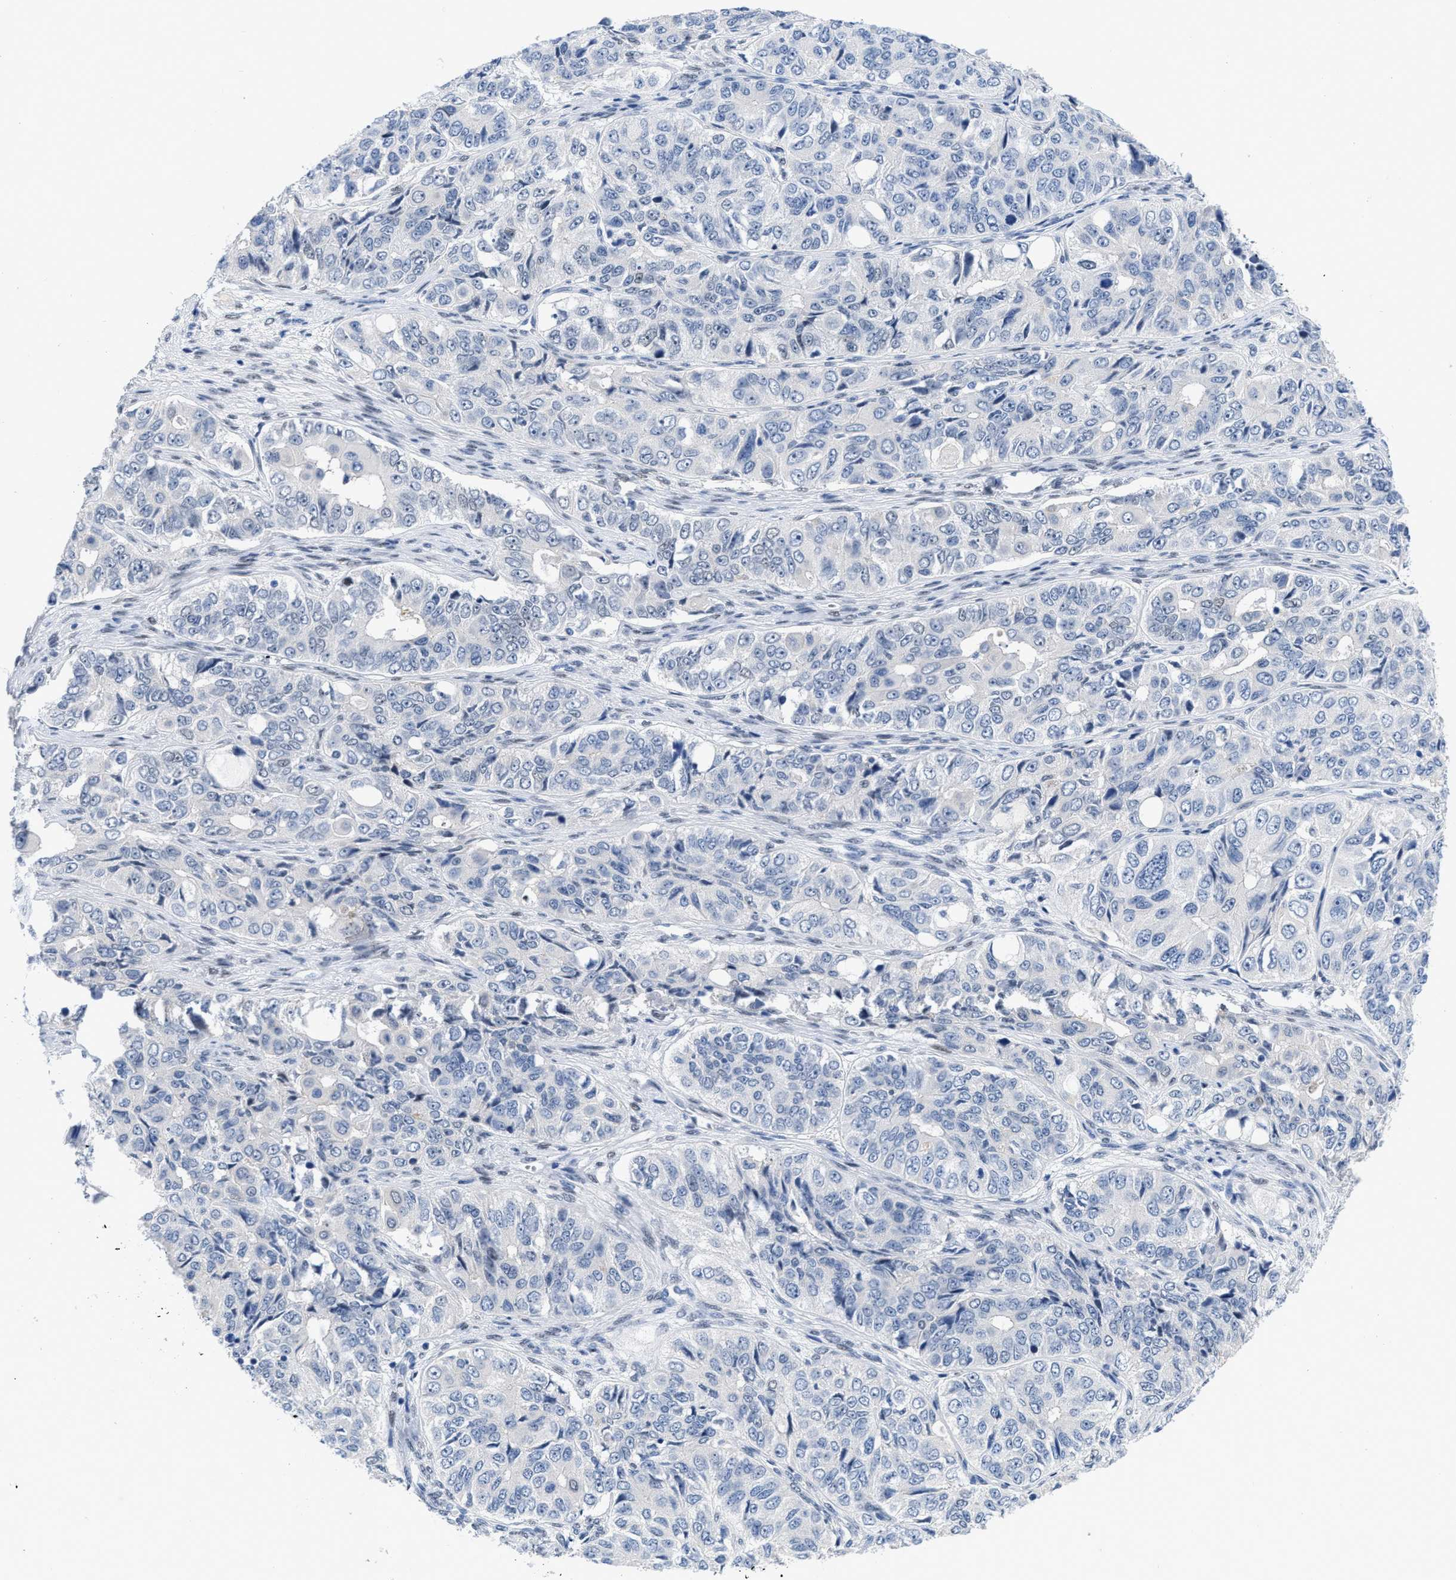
{"staining": {"intensity": "negative", "quantity": "none", "location": "none"}, "tissue": "ovarian cancer", "cell_type": "Tumor cells", "image_type": "cancer", "snomed": [{"axis": "morphology", "description": "Carcinoma, endometroid"}, {"axis": "topography", "description": "Ovary"}], "caption": "The micrograph displays no staining of tumor cells in ovarian cancer.", "gene": "NFIX", "patient": {"sex": "female", "age": 51}}